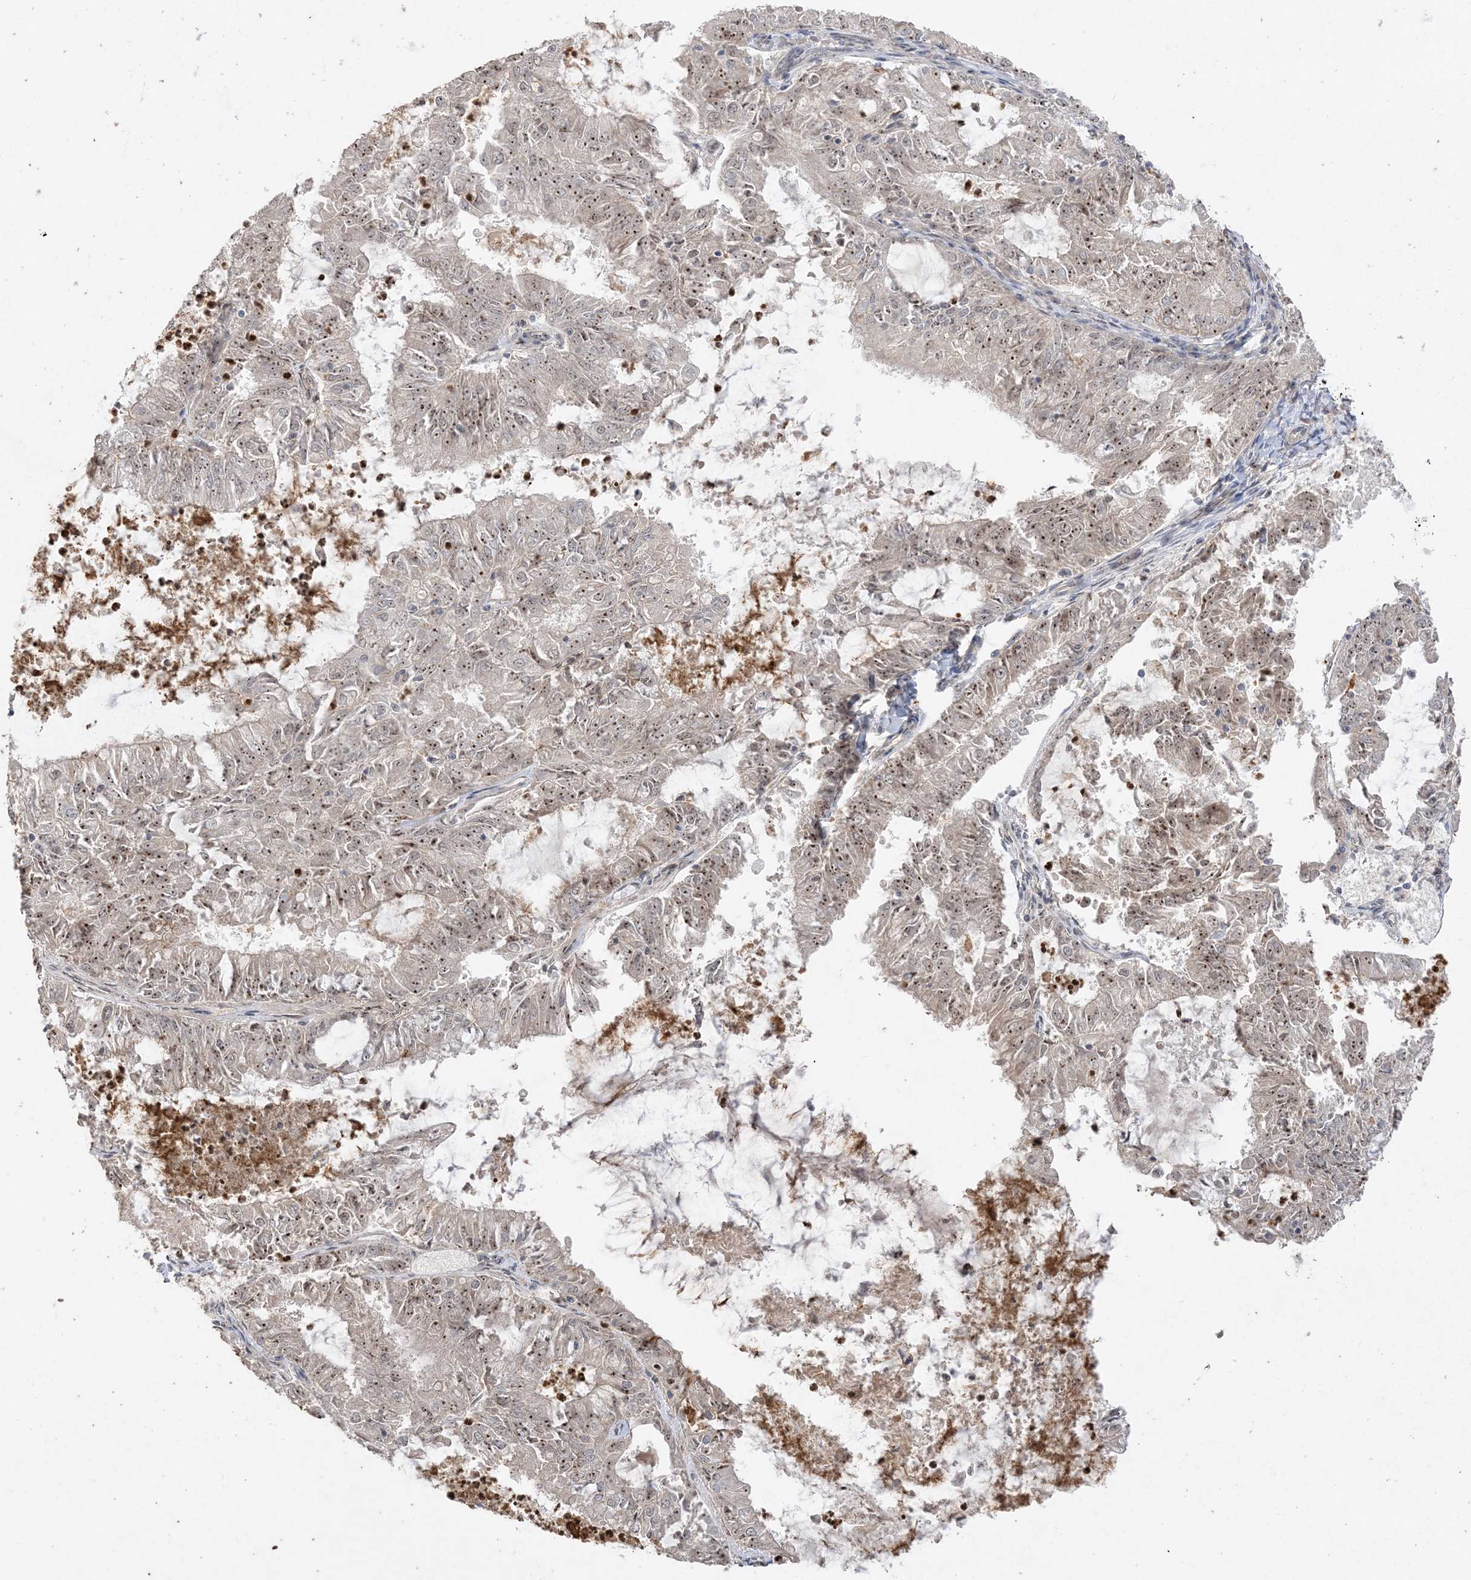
{"staining": {"intensity": "moderate", "quantity": ">75%", "location": "nuclear"}, "tissue": "endometrial cancer", "cell_type": "Tumor cells", "image_type": "cancer", "snomed": [{"axis": "morphology", "description": "Adenocarcinoma, NOS"}, {"axis": "topography", "description": "Endometrium"}], "caption": "A medium amount of moderate nuclear staining is present in about >75% of tumor cells in endometrial adenocarcinoma tissue.", "gene": "DDX18", "patient": {"sex": "female", "age": 57}}